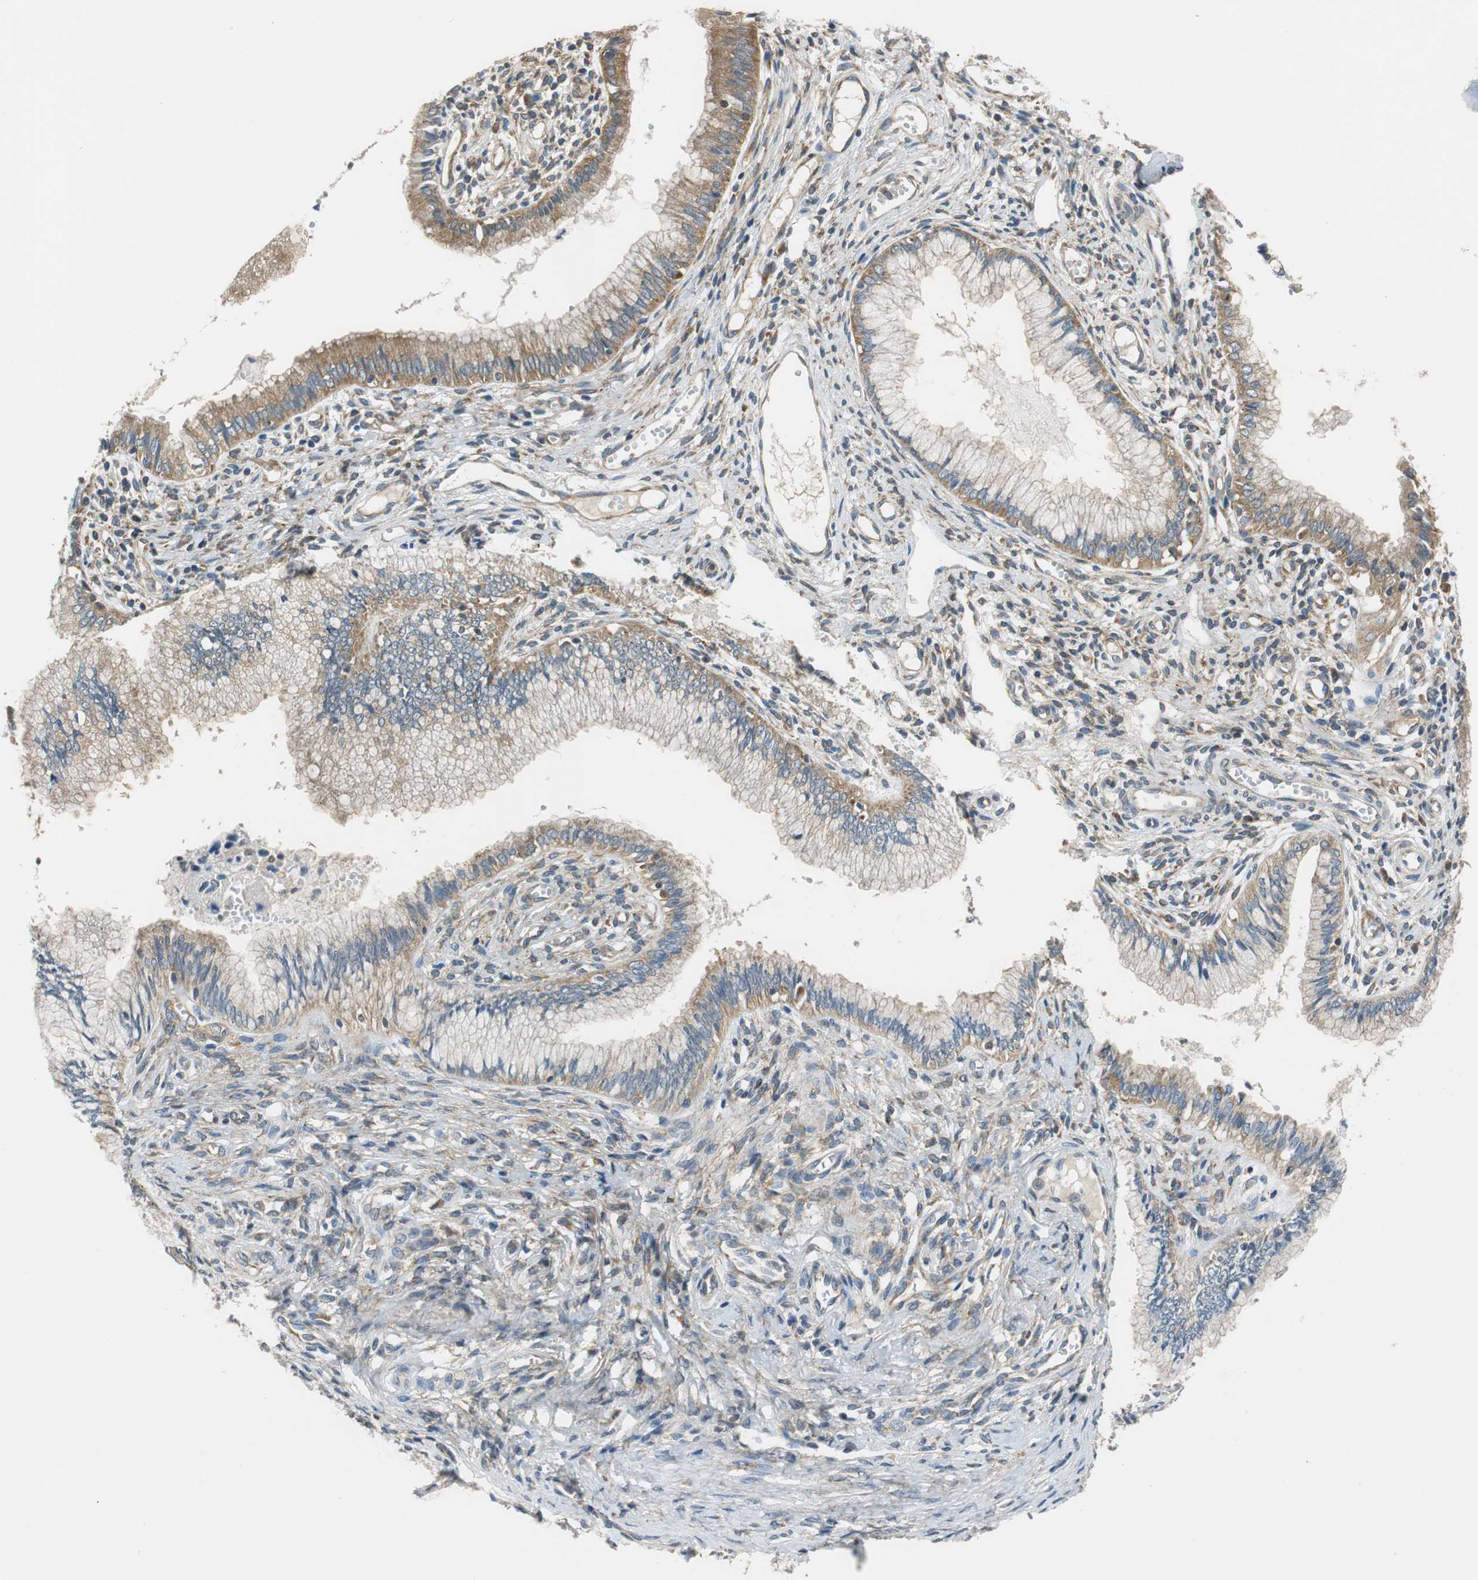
{"staining": {"intensity": "moderate", "quantity": ">75%", "location": "cytoplasmic/membranous"}, "tissue": "cervical cancer", "cell_type": "Tumor cells", "image_type": "cancer", "snomed": [{"axis": "morphology", "description": "Adenocarcinoma, NOS"}, {"axis": "topography", "description": "Cervix"}], "caption": "IHC histopathology image of neoplastic tissue: human cervical adenocarcinoma stained using immunohistochemistry (IHC) displays medium levels of moderate protein expression localized specifically in the cytoplasmic/membranous of tumor cells, appearing as a cytoplasmic/membranous brown color.", "gene": "CNOT3", "patient": {"sex": "female", "age": 36}}